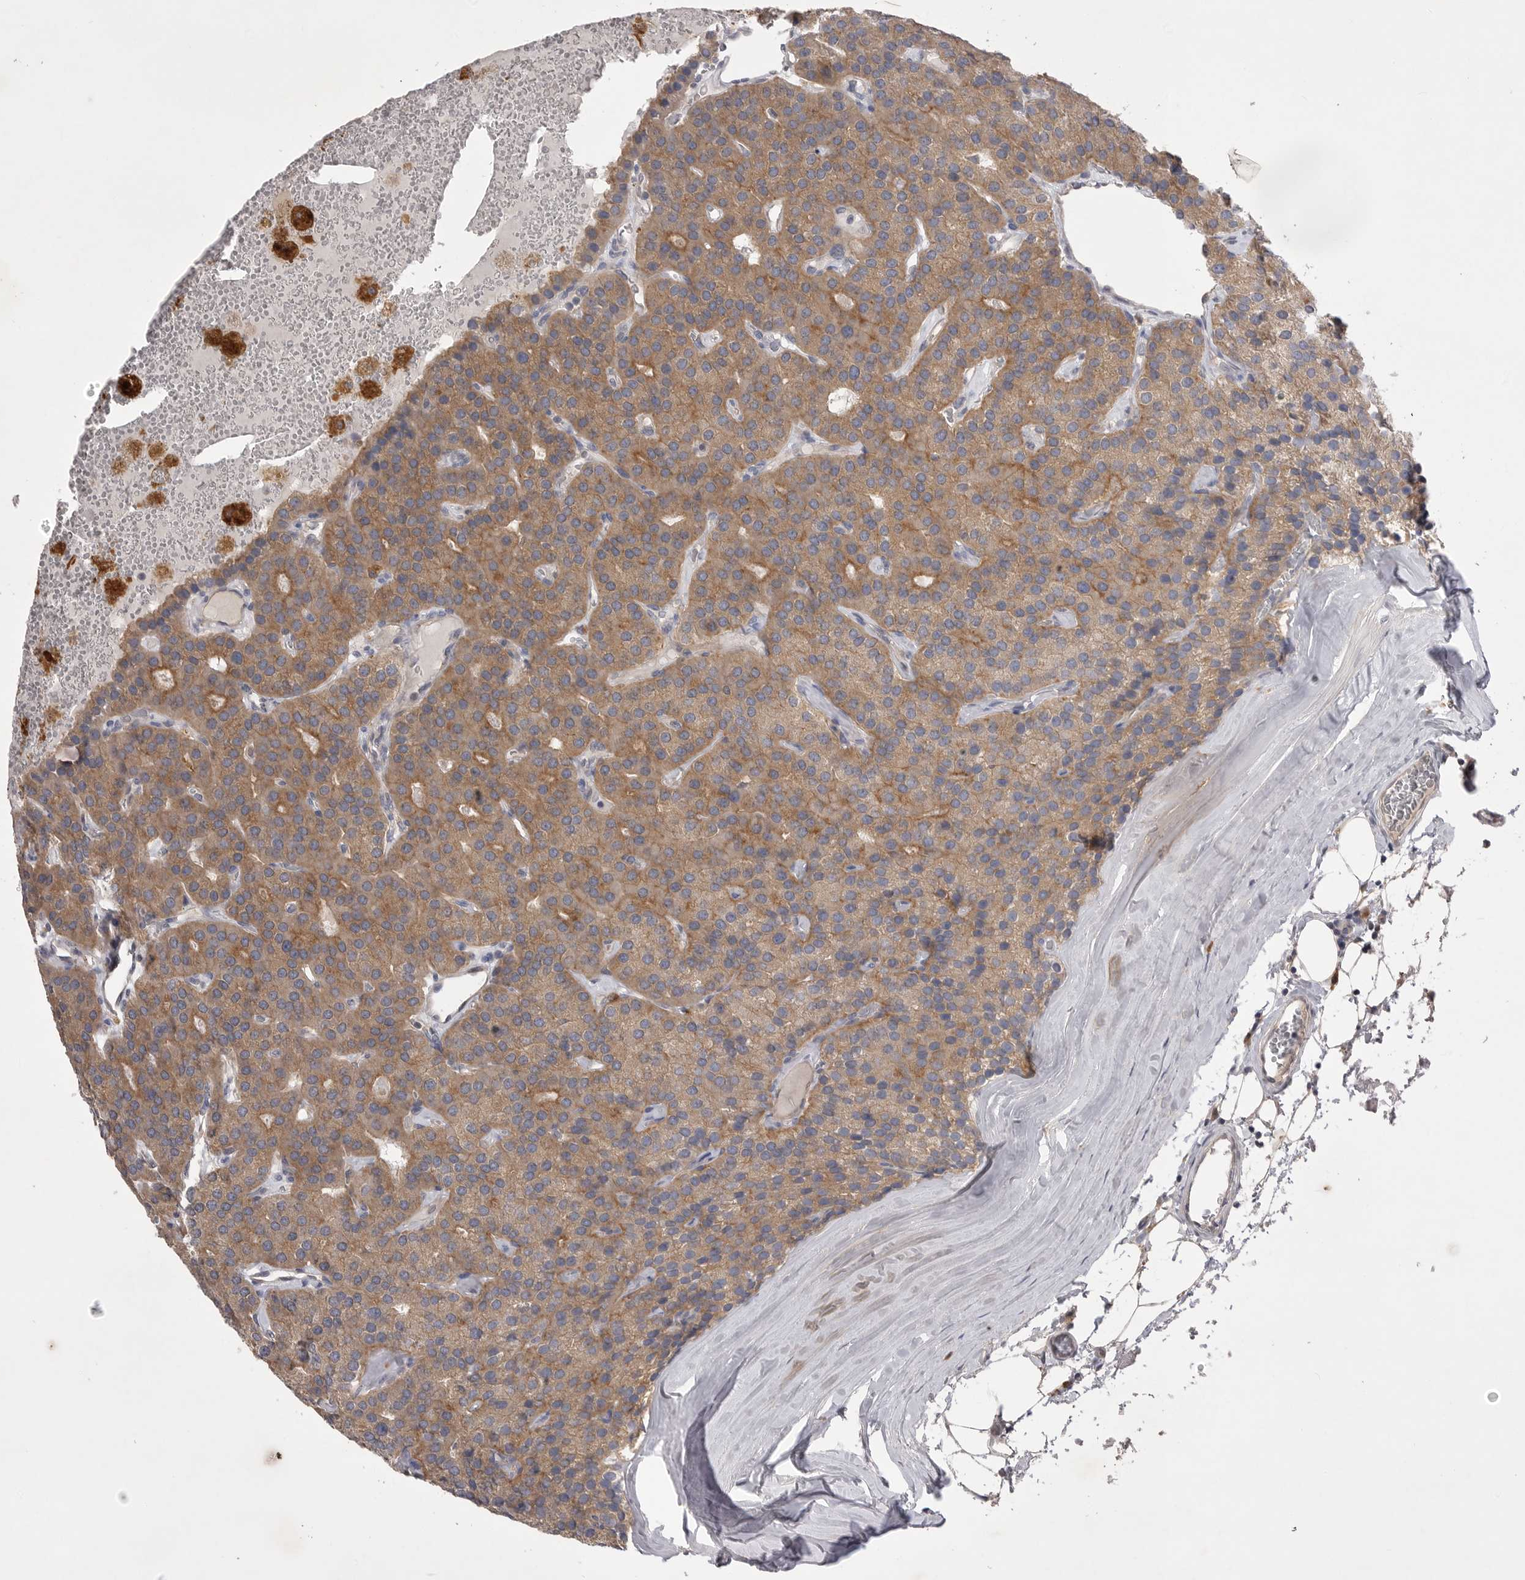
{"staining": {"intensity": "moderate", "quantity": ">75%", "location": "cytoplasmic/membranous"}, "tissue": "parathyroid gland", "cell_type": "Glandular cells", "image_type": "normal", "snomed": [{"axis": "morphology", "description": "Normal tissue, NOS"}, {"axis": "morphology", "description": "Adenoma, NOS"}, {"axis": "topography", "description": "Parathyroid gland"}], "caption": "Moderate cytoplasmic/membranous protein expression is seen in about >75% of glandular cells in parathyroid gland. (DAB = brown stain, brightfield microscopy at high magnification).", "gene": "VAC14", "patient": {"sex": "female", "age": 86}}